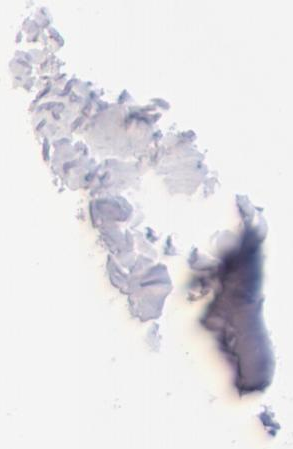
{"staining": {"intensity": "weak", "quantity": ">75%", "location": "cytoplasmic/membranous"}, "tissue": "melanoma", "cell_type": "Tumor cells", "image_type": "cancer", "snomed": [{"axis": "morphology", "description": "Malignant melanoma, NOS"}, {"axis": "topography", "description": "Skin"}], "caption": "Protein expression analysis of malignant melanoma demonstrates weak cytoplasmic/membranous positivity in approximately >75% of tumor cells. The staining was performed using DAB, with brown indicating positive protein expression. Nuclei are stained blue with hematoxylin.", "gene": "ZAP70", "patient": {"sex": "female", "age": 82}}